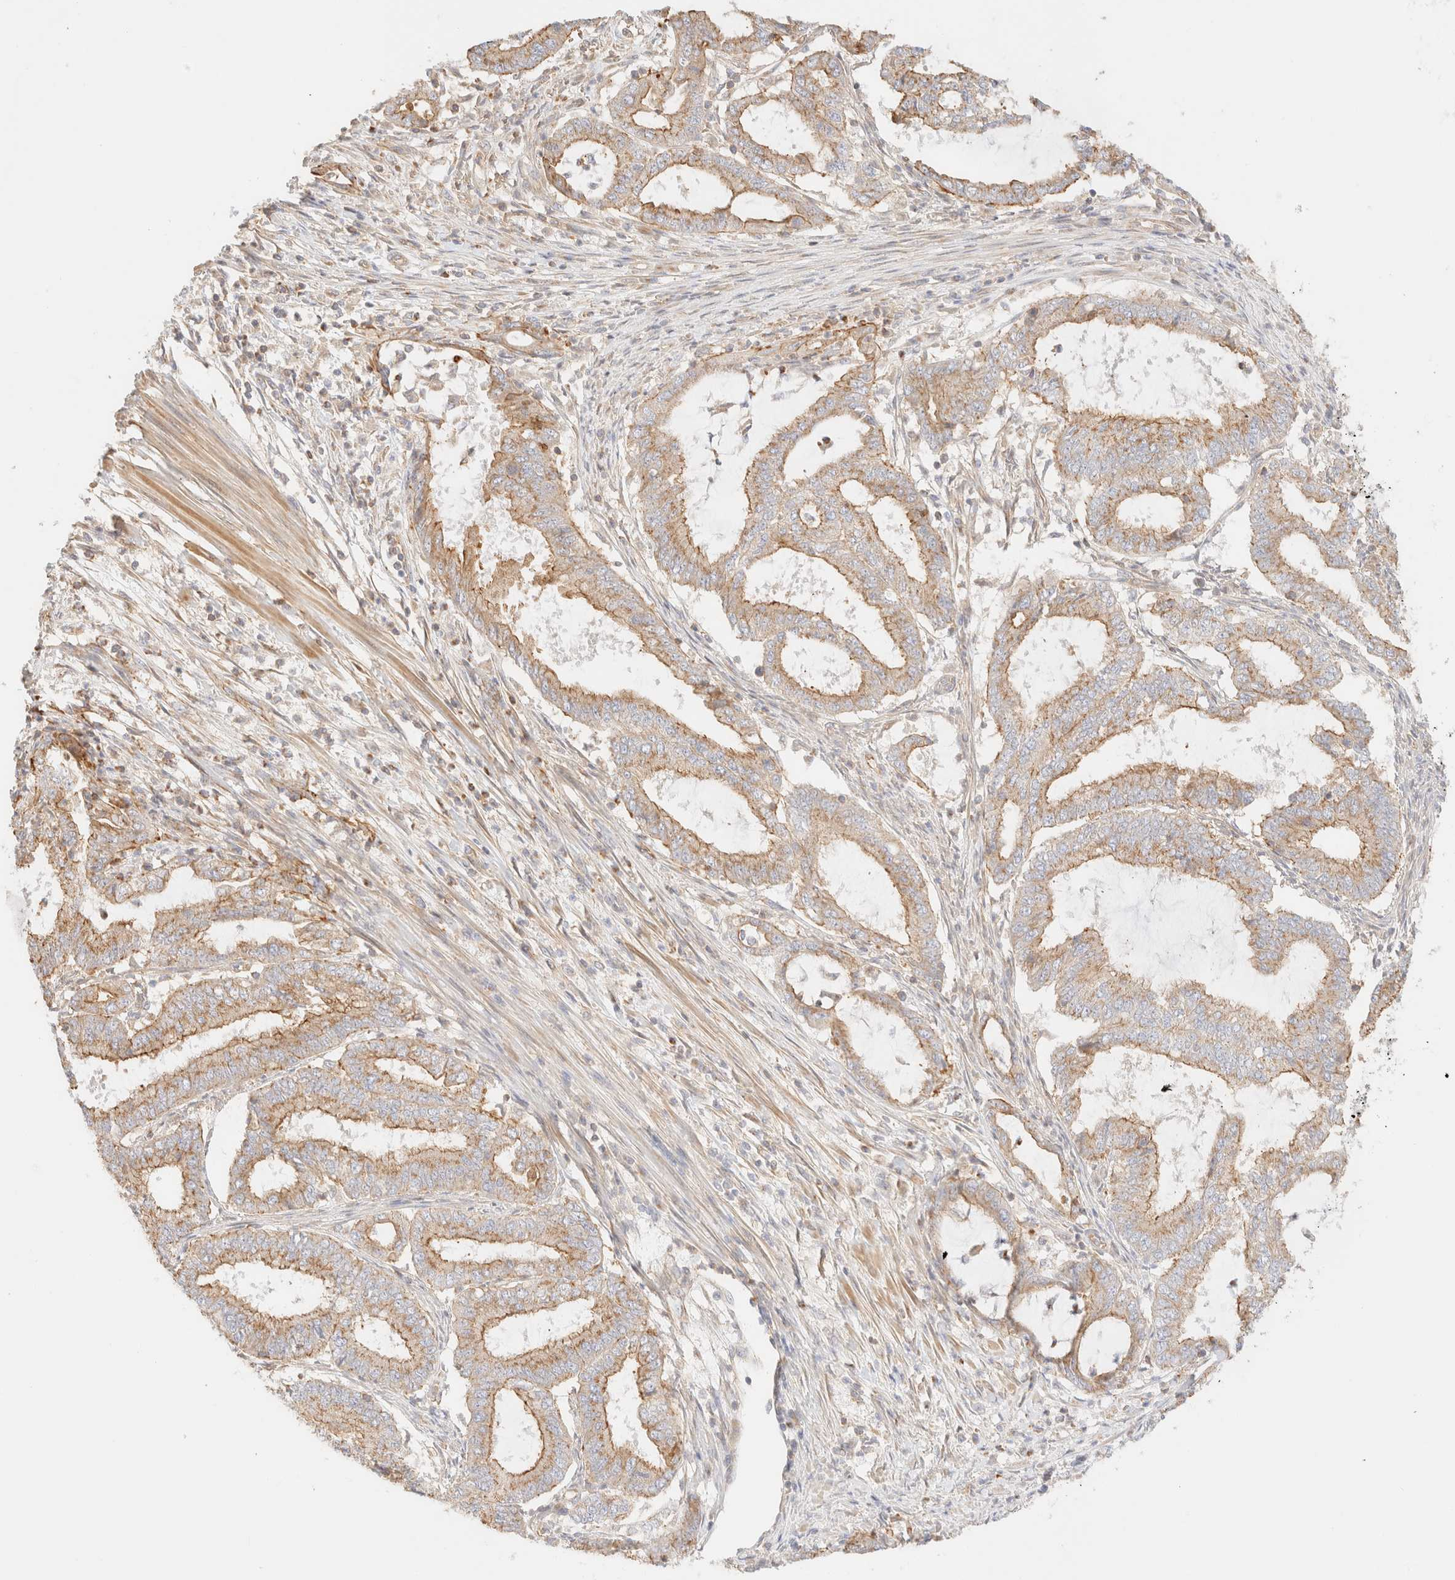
{"staining": {"intensity": "weak", "quantity": ">75%", "location": "cytoplasmic/membranous"}, "tissue": "endometrial cancer", "cell_type": "Tumor cells", "image_type": "cancer", "snomed": [{"axis": "morphology", "description": "Adenocarcinoma, NOS"}, {"axis": "topography", "description": "Endometrium"}], "caption": "The photomicrograph displays a brown stain indicating the presence of a protein in the cytoplasmic/membranous of tumor cells in endometrial adenocarcinoma.", "gene": "MYO10", "patient": {"sex": "female", "age": 51}}